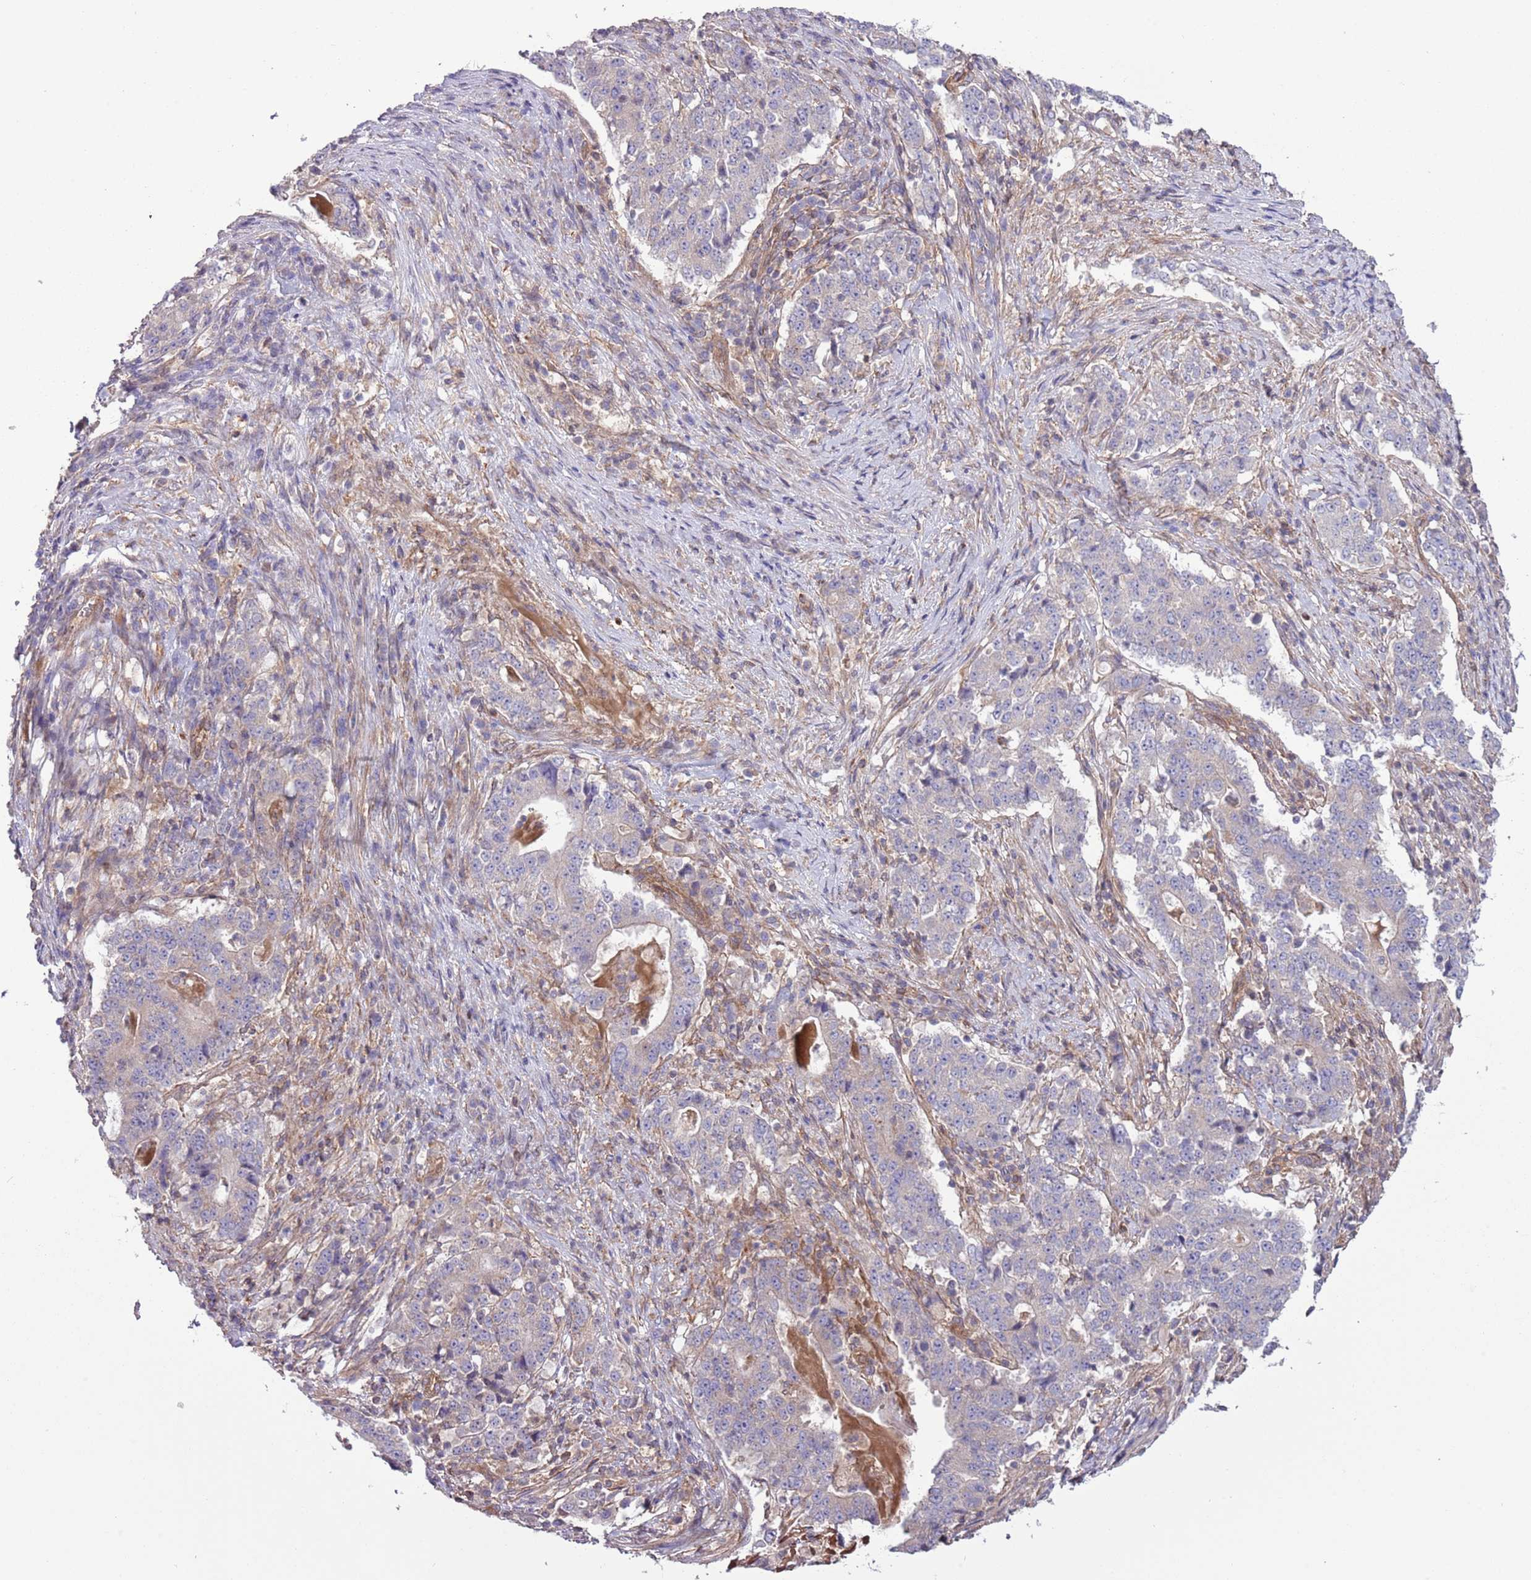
{"staining": {"intensity": "negative", "quantity": "none", "location": "none"}, "tissue": "stomach cancer", "cell_type": "Tumor cells", "image_type": "cancer", "snomed": [{"axis": "morphology", "description": "Adenocarcinoma, NOS"}, {"axis": "topography", "description": "Stomach"}], "caption": "Tumor cells show no significant expression in stomach cancer. (DAB (3,3'-diaminobenzidine) immunohistochemistry, high magnification).", "gene": "LPIN2", "patient": {"sex": "male", "age": 59}}